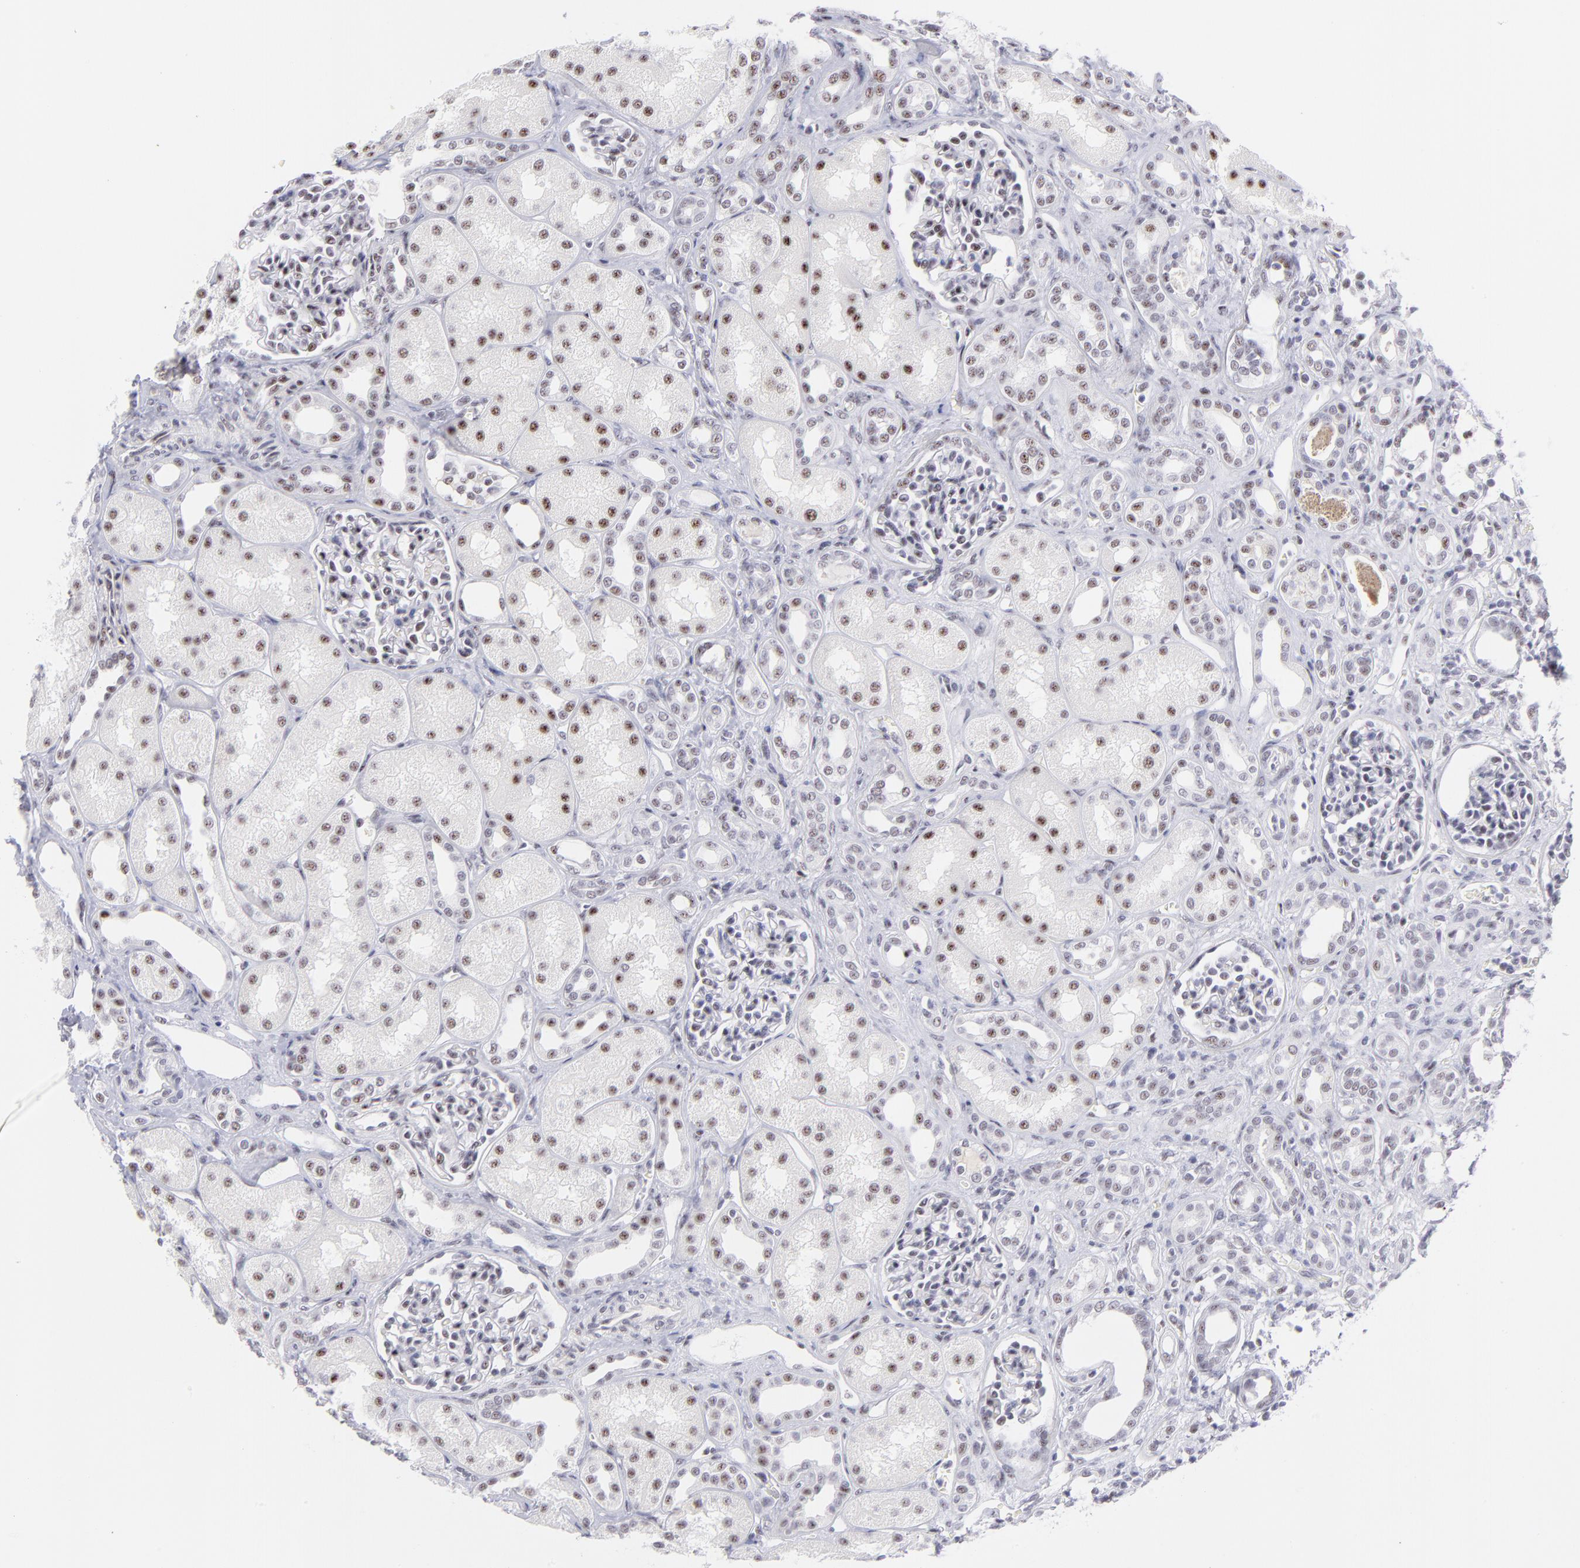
{"staining": {"intensity": "moderate", "quantity": "<25%", "location": "nuclear"}, "tissue": "kidney", "cell_type": "Cells in glomeruli", "image_type": "normal", "snomed": [{"axis": "morphology", "description": "Normal tissue, NOS"}, {"axis": "topography", "description": "Kidney"}], "caption": "This is a photomicrograph of IHC staining of benign kidney, which shows moderate positivity in the nuclear of cells in glomeruli.", "gene": "CDC25C", "patient": {"sex": "male", "age": 7}}